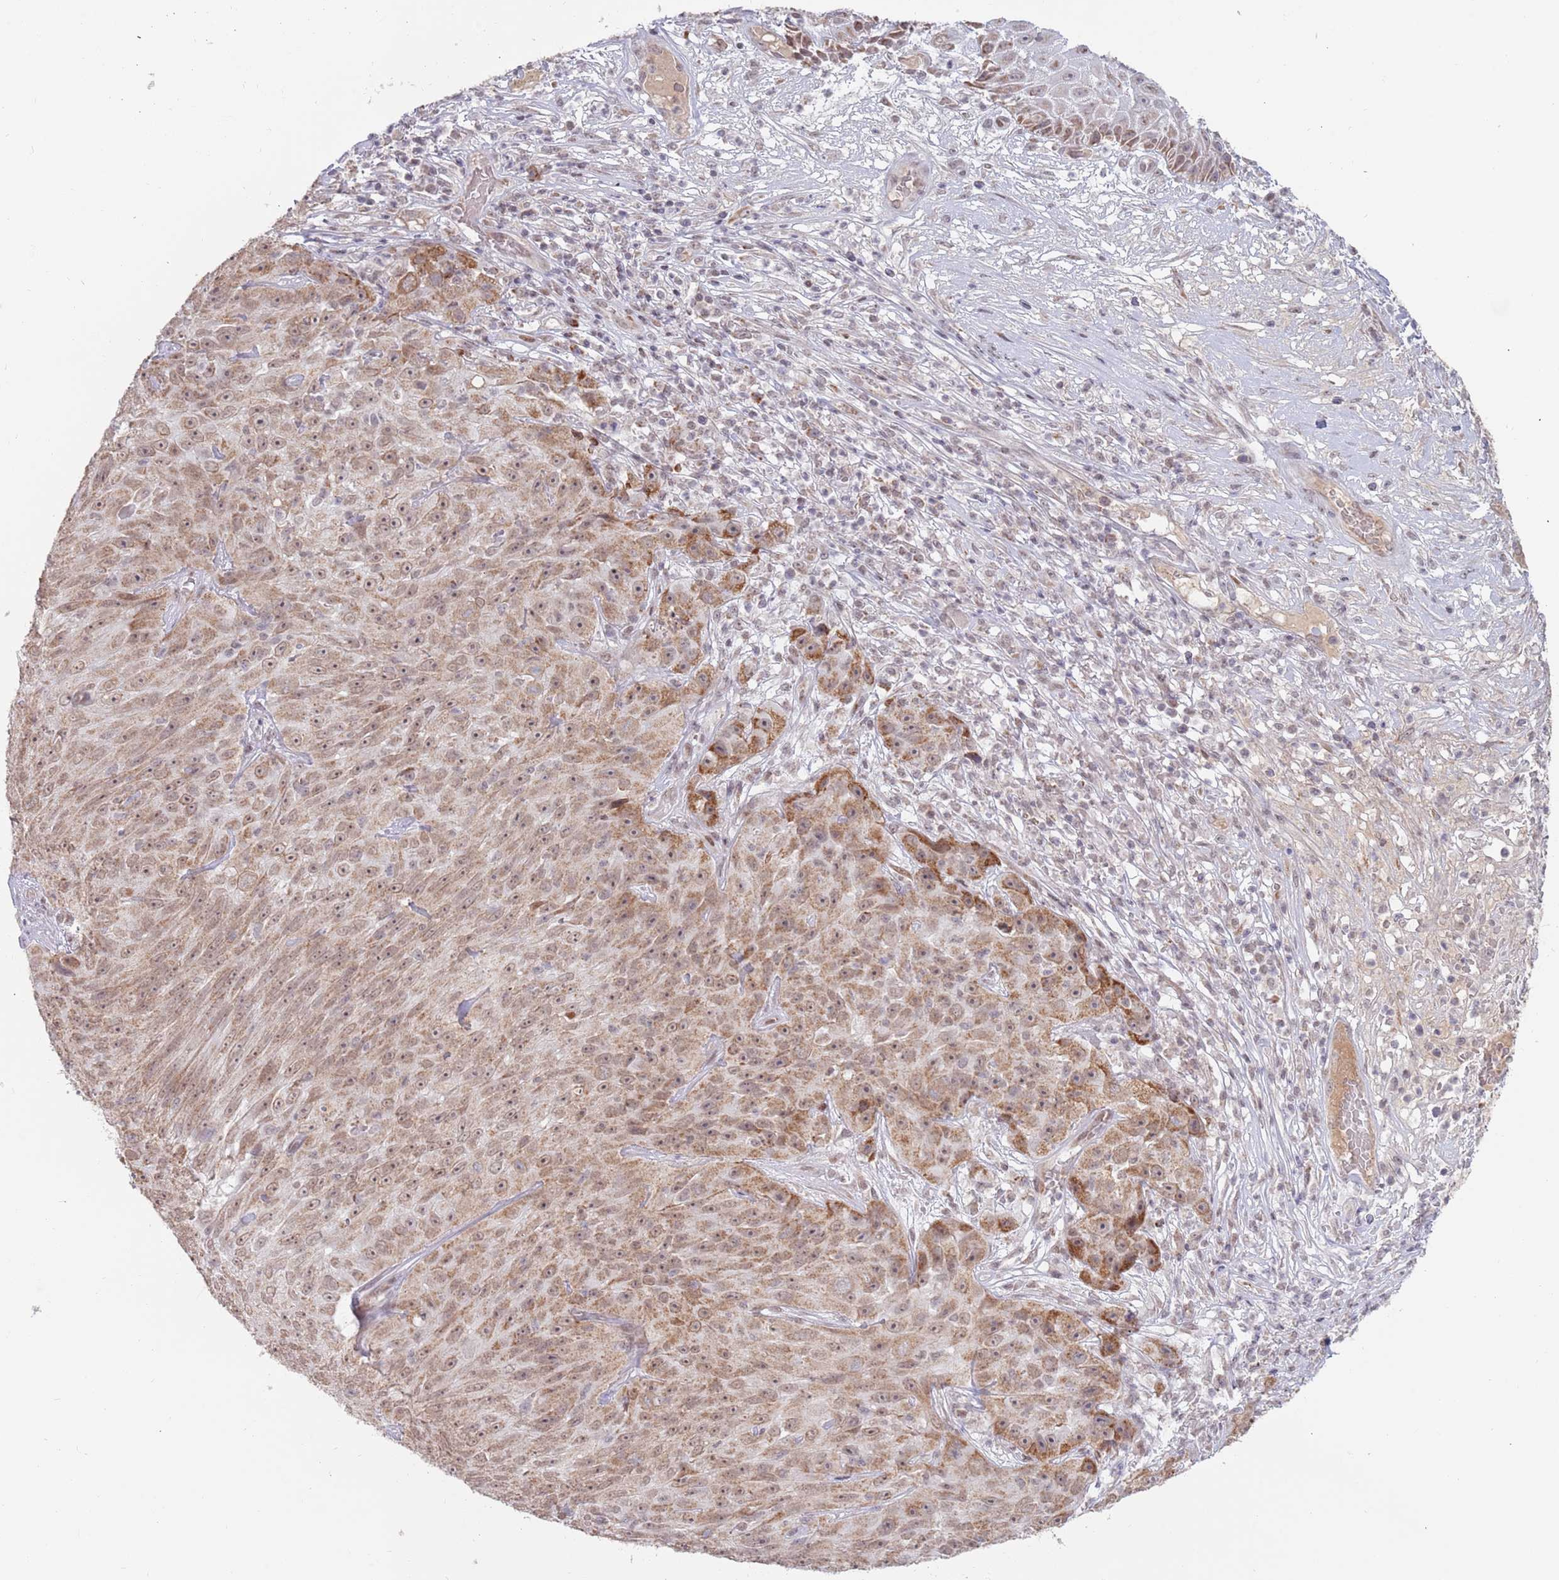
{"staining": {"intensity": "moderate", "quantity": ">75%", "location": "cytoplasmic/membranous,nuclear"}, "tissue": "skin cancer", "cell_type": "Tumor cells", "image_type": "cancer", "snomed": [{"axis": "morphology", "description": "Squamous cell carcinoma, NOS"}, {"axis": "topography", "description": "Skin"}], "caption": "Approximately >75% of tumor cells in skin cancer display moderate cytoplasmic/membranous and nuclear protein staining as visualized by brown immunohistochemical staining.", "gene": "TIMM13", "patient": {"sex": "female", "age": 87}}